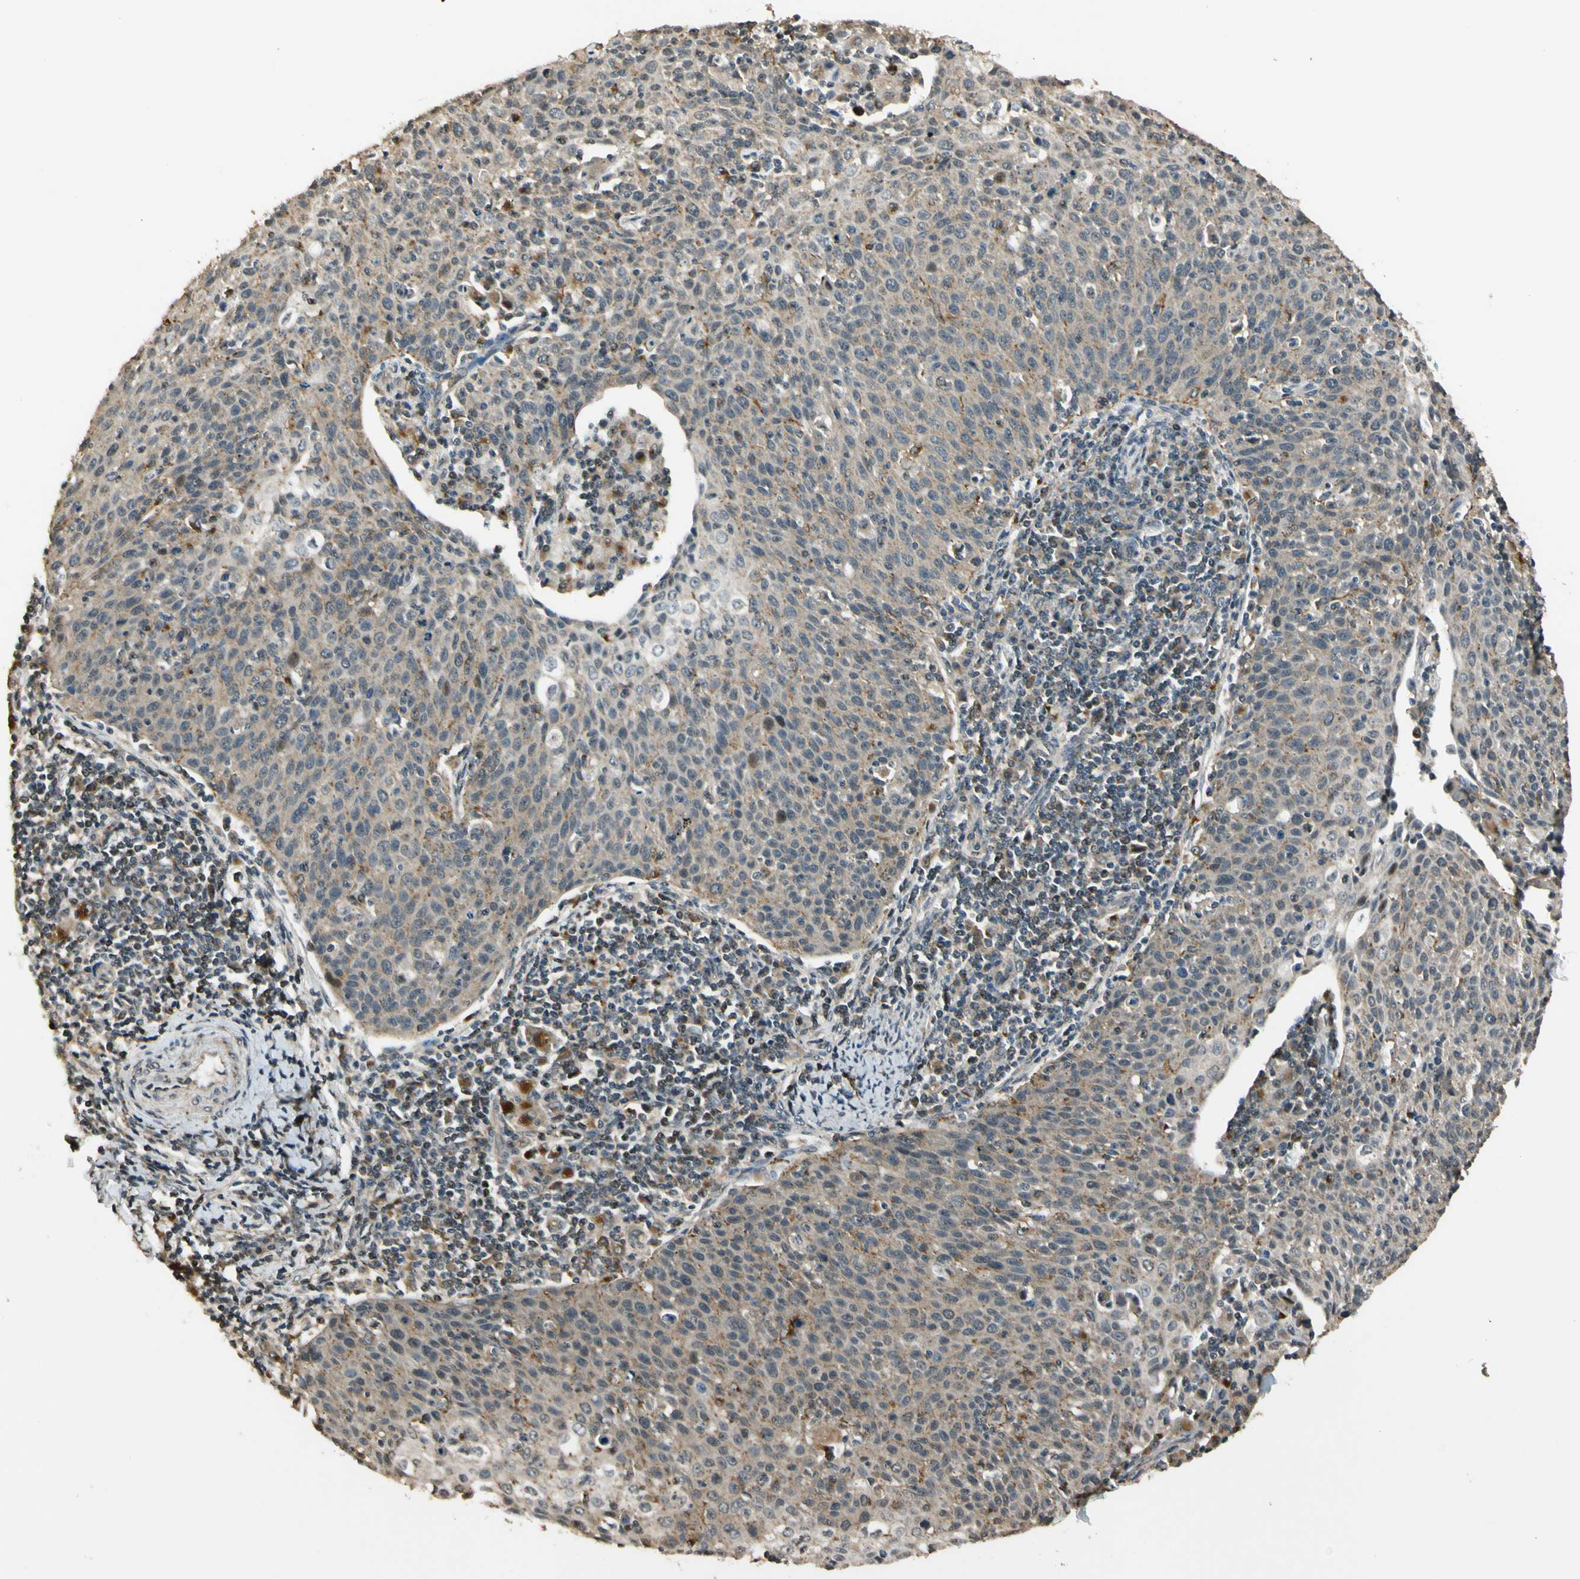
{"staining": {"intensity": "weak", "quantity": "25%-75%", "location": "cytoplasmic/membranous"}, "tissue": "cervical cancer", "cell_type": "Tumor cells", "image_type": "cancer", "snomed": [{"axis": "morphology", "description": "Squamous cell carcinoma, NOS"}, {"axis": "topography", "description": "Cervix"}], "caption": "A micrograph showing weak cytoplasmic/membranous expression in about 25%-75% of tumor cells in squamous cell carcinoma (cervical), as visualized by brown immunohistochemical staining.", "gene": "LAMTOR1", "patient": {"sex": "female", "age": 38}}